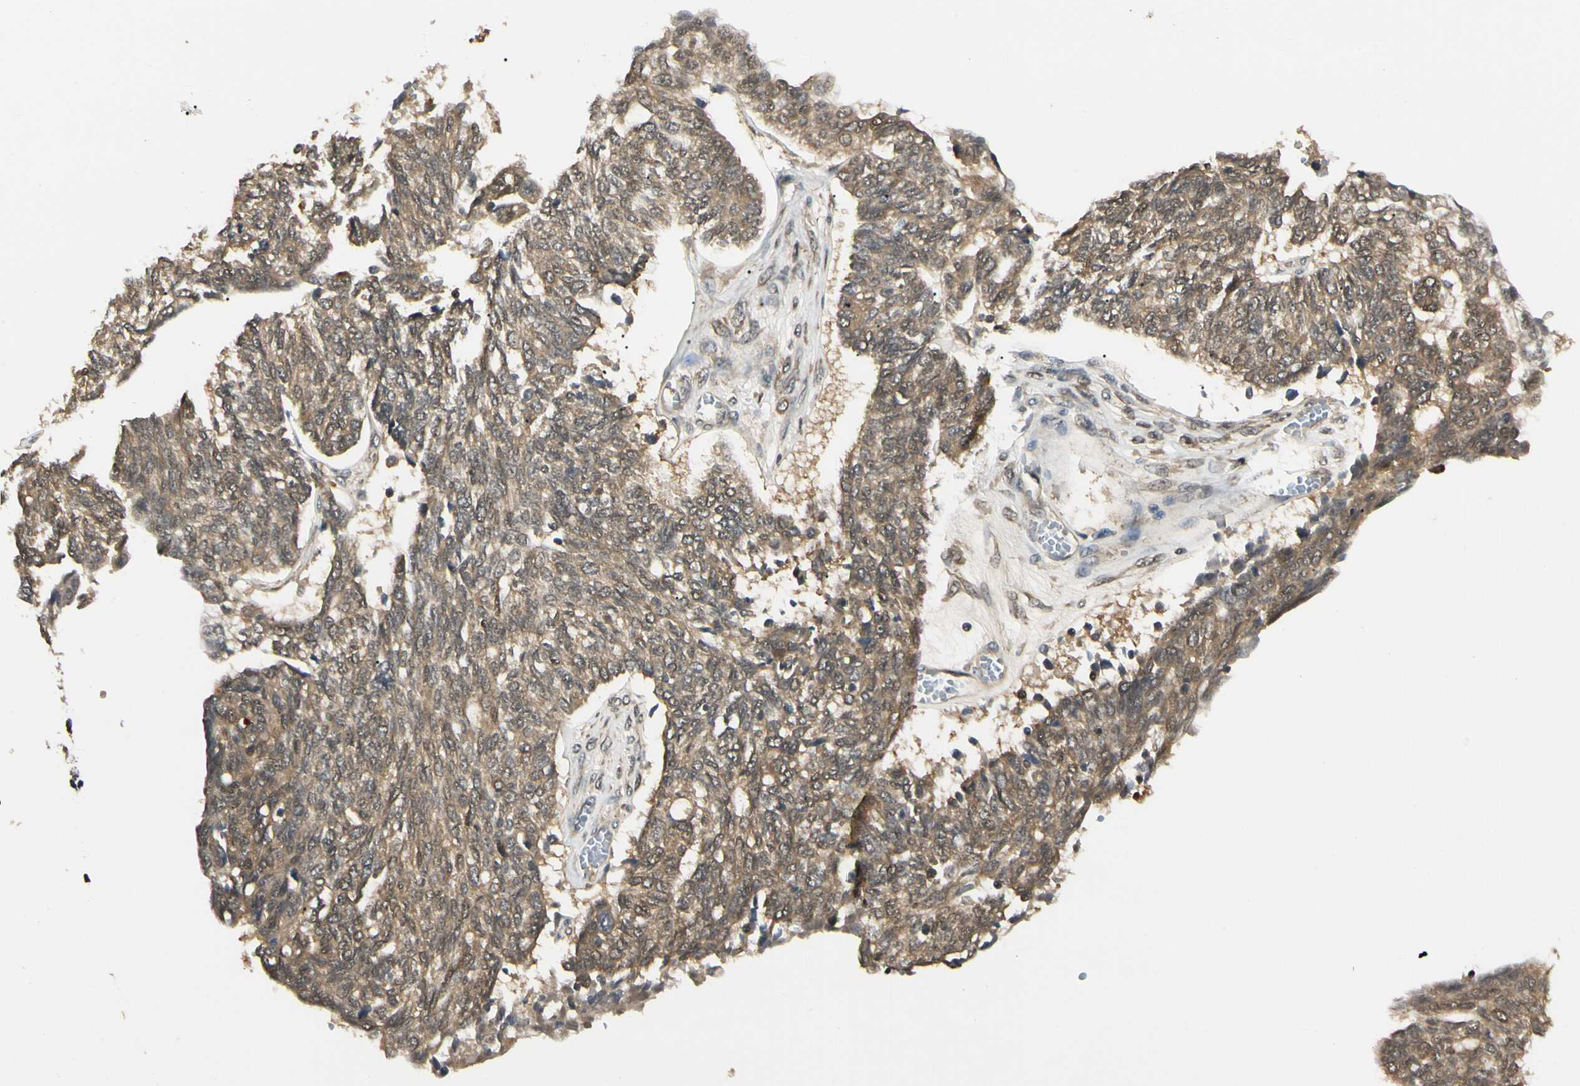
{"staining": {"intensity": "weak", "quantity": ">75%", "location": "cytoplasmic/membranous,nuclear"}, "tissue": "ovarian cancer", "cell_type": "Tumor cells", "image_type": "cancer", "snomed": [{"axis": "morphology", "description": "Cystadenocarcinoma, serous, NOS"}, {"axis": "topography", "description": "Ovary"}], "caption": "The micrograph shows immunohistochemical staining of ovarian serous cystadenocarcinoma. There is weak cytoplasmic/membranous and nuclear expression is present in approximately >75% of tumor cells.", "gene": "UBE2Z", "patient": {"sex": "female", "age": 79}}